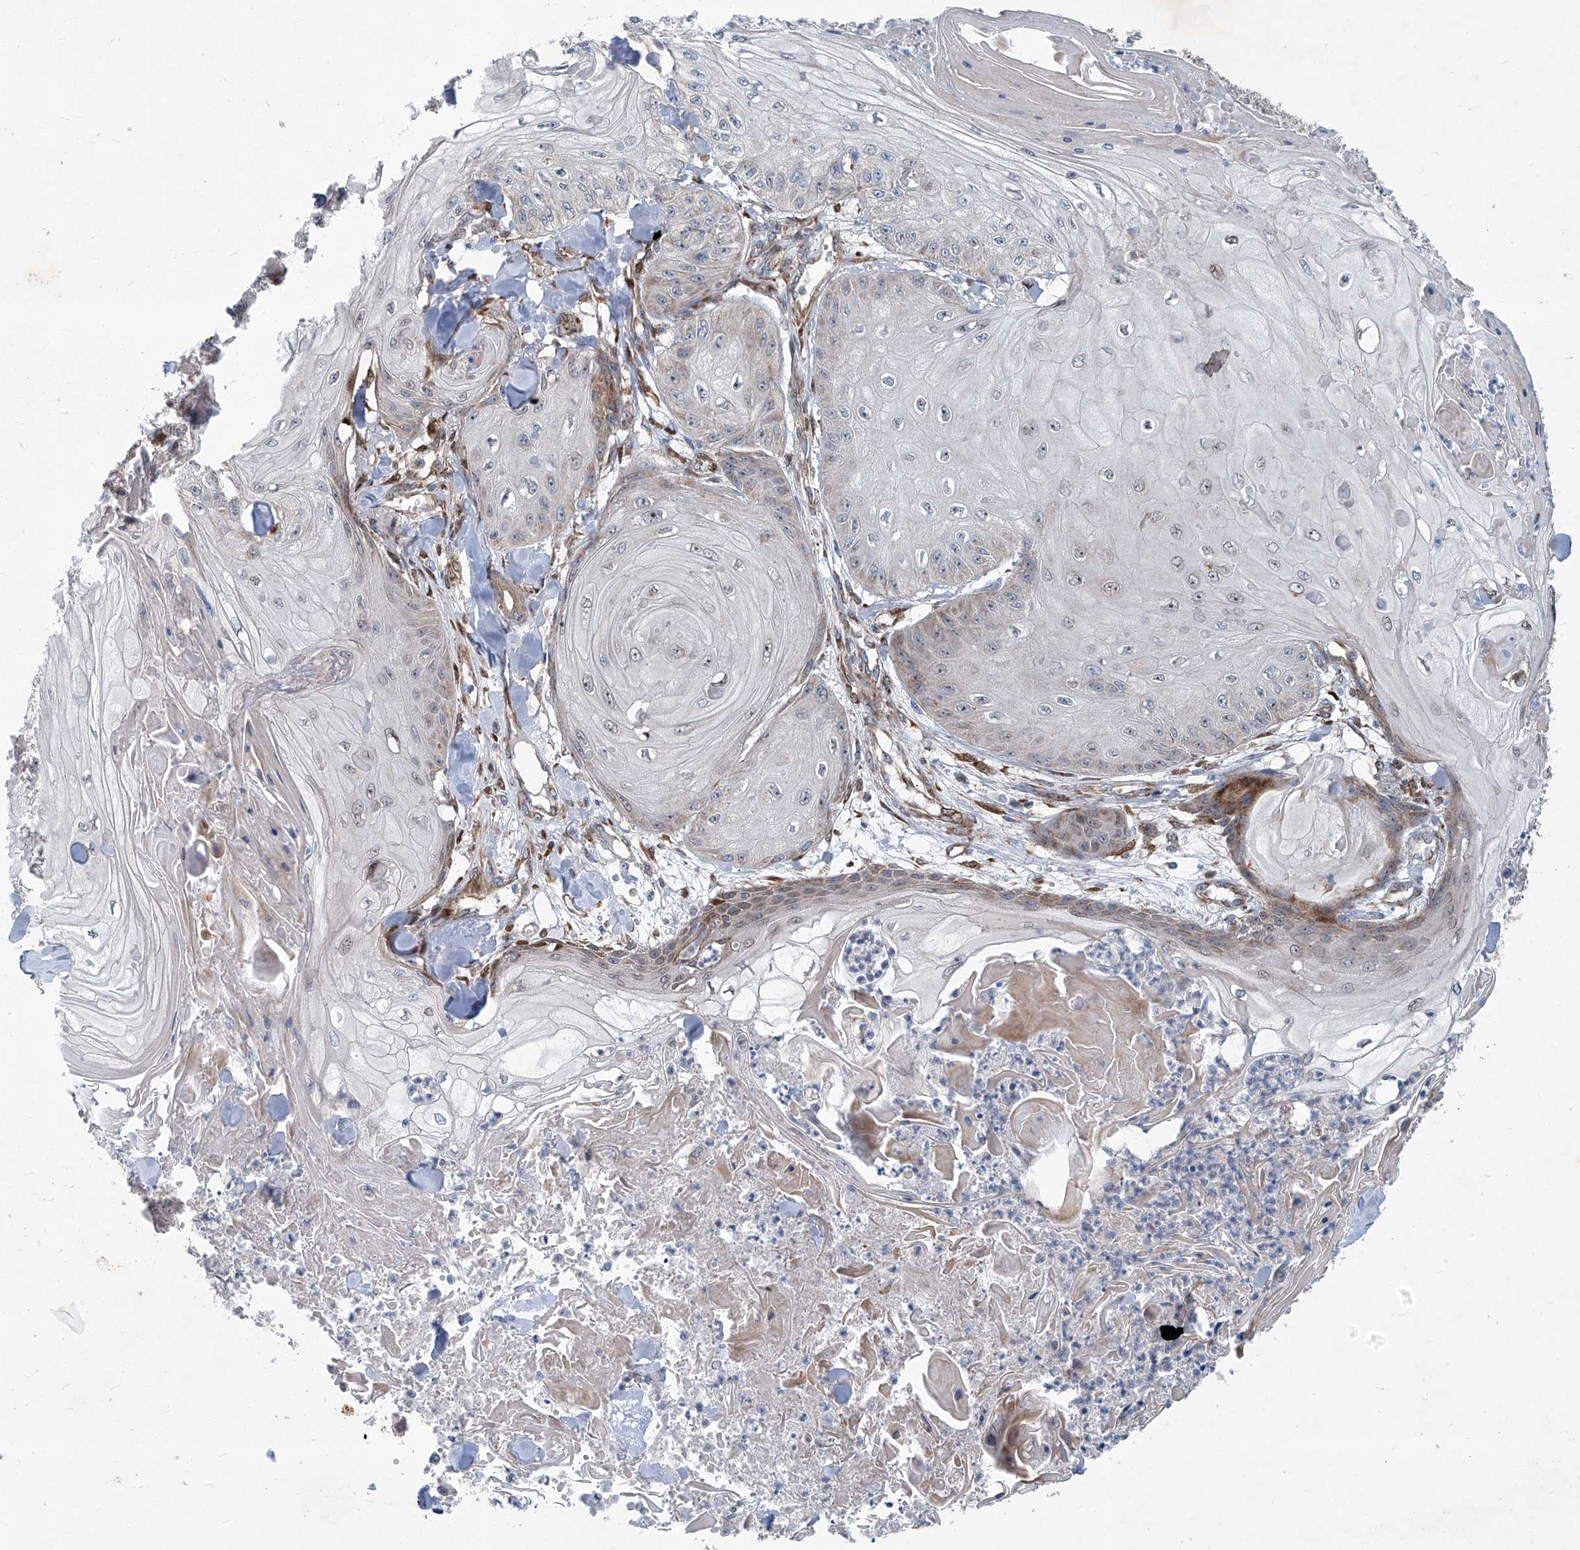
{"staining": {"intensity": "moderate", "quantity": "<25%", "location": "cytoplasmic/membranous"}, "tissue": "skin cancer", "cell_type": "Tumor cells", "image_type": "cancer", "snomed": [{"axis": "morphology", "description": "Squamous cell carcinoma, NOS"}, {"axis": "topography", "description": "Skin"}], "caption": "The micrograph demonstrates a brown stain indicating the presence of a protein in the cytoplasmic/membranous of tumor cells in skin cancer. The staining was performed using DAB (3,3'-diaminobenzidine) to visualize the protein expression in brown, while the nuclei were stained in blue with hematoxylin (Magnification: 20x).", "gene": "GPR132", "patient": {"sex": "male", "age": 74}}